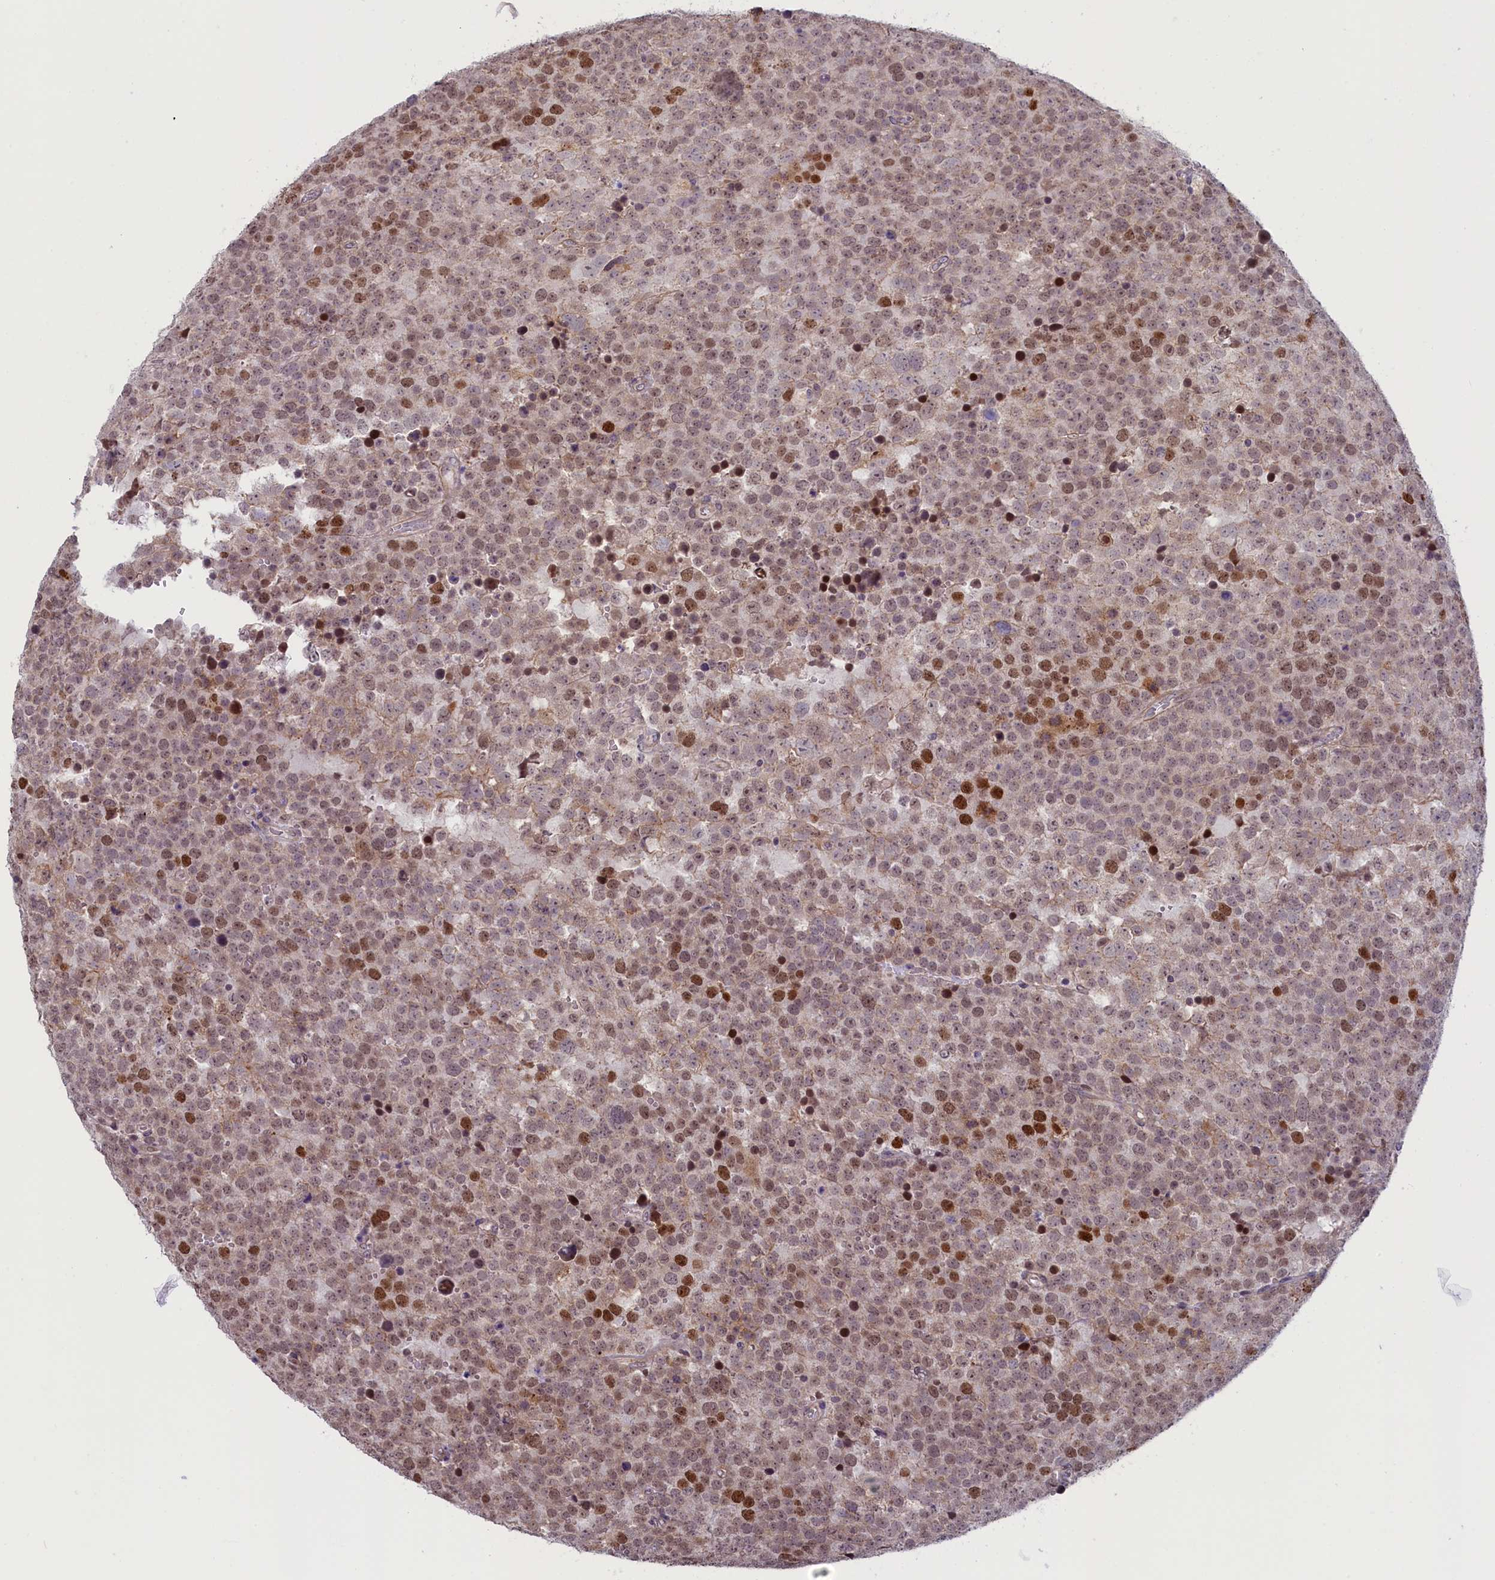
{"staining": {"intensity": "strong", "quantity": "<25%", "location": "nuclear"}, "tissue": "testis cancer", "cell_type": "Tumor cells", "image_type": "cancer", "snomed": [{"axis": "morphology", "description": "Seminoma, NOS"}, {"axis": "topography", "description": "Testis"}], "caption": "Tumor cells demonstrate medium levels of strong nuclear expression in approximately <25% of cells in testis cancer (seminoma).", "gene": "CCL23", "patient": {"sex": "male", "age": 71}}